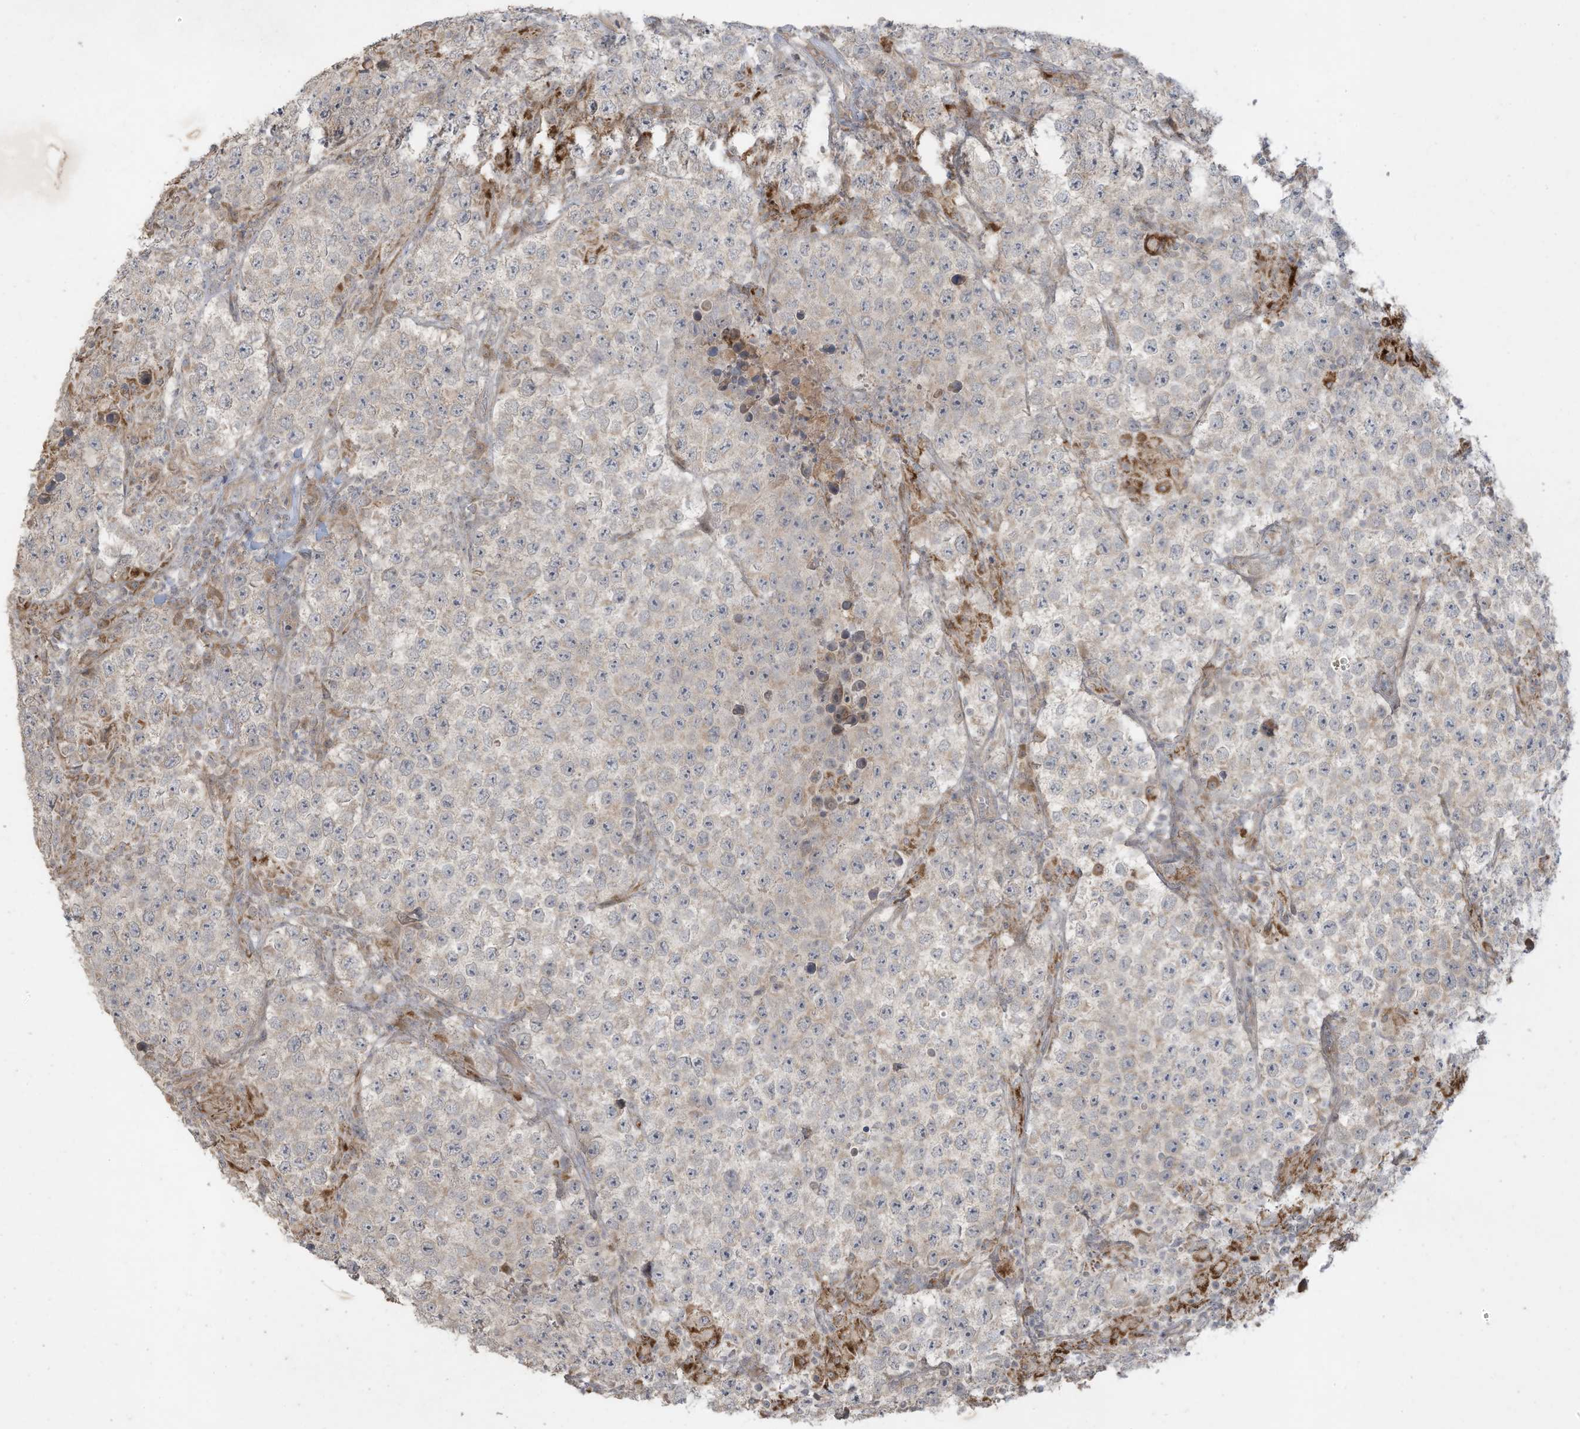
{"staining": {"intensity": "negative", "quantity": "none", "location": "none"}, "tissue": "testis cancer", "cell_type": "Tumor cells", "image_type": "cancer", "snomed": [{"axis": "morphology", "description": "Normal tissue, NOS"}, {"axis": "morphology", "description": "Urothelial carcinoma, High grade"}, {"axis": "morphology", "description": "Seminoma, NOS"}, {"axis": "morphology", "description": "Carcinoma, Embryonal, NOS"}, {"axis": "topography", "description": "Urinary bladder"}, {"axis": "topography", "description": "Testis"}], "caption": "Image shows no protein expression in tumor cells of testis embryonal carcinoma tissue. Nuclei are stained in blue.", "gene": "MAGIX", "patient": {"sex": "male", "age": 41}}